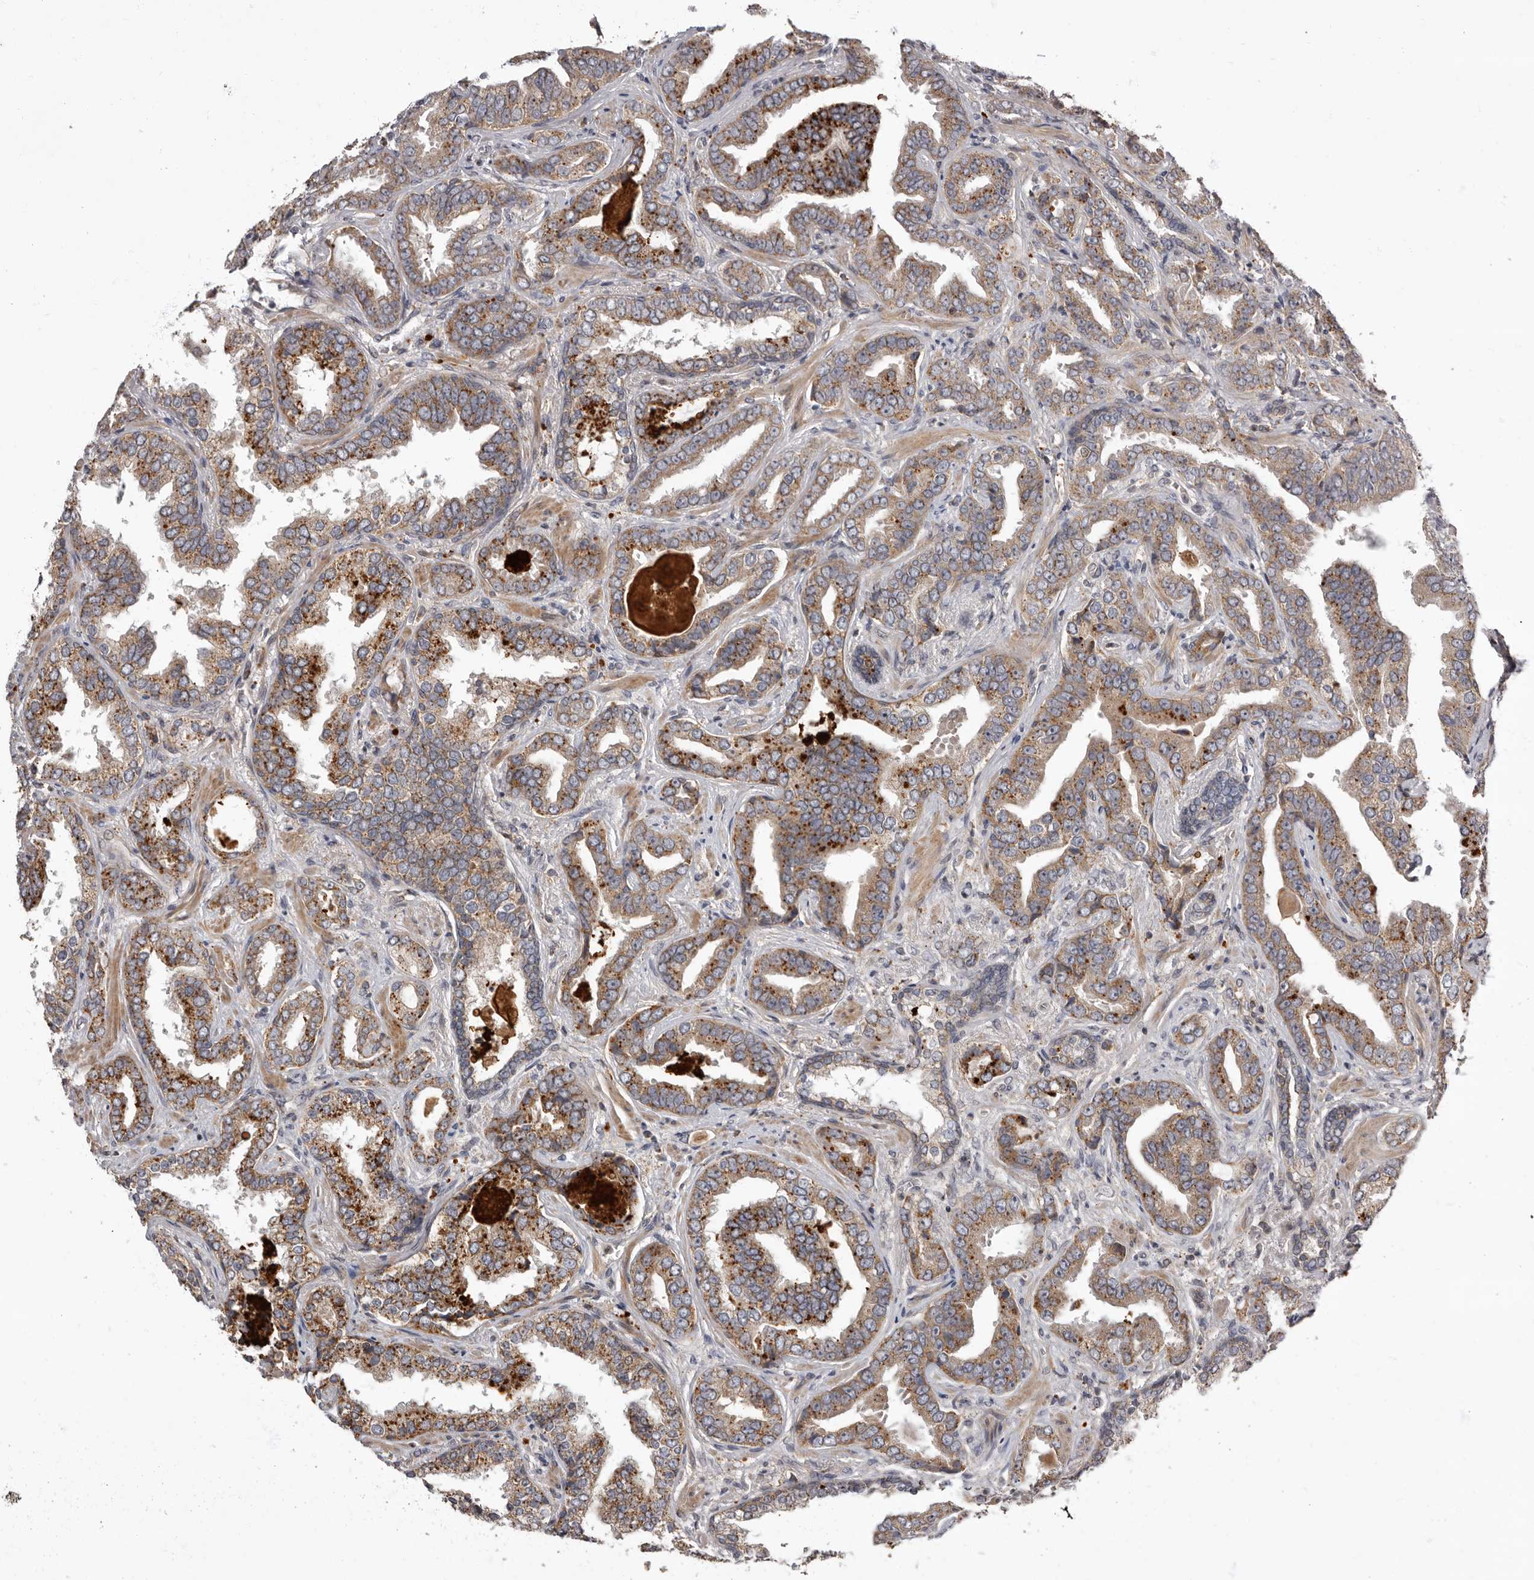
{"staining": {"intensity": "moderate", "quantity": ">75%", "location": "cytoplasmic/membranous"}, "tissue": "prostate cancer", "cell_type": "Tumor cells", "image_type": "cancer", "snomed": [{"axis": "morphology", "description": "Adenocarcinoma, Low grade"}, {"axis": "topography", "description": "Prostate"}], "caption": "Protein staining of adenocarcinoma (low-grade) (prostate) tissue shows moderate cytoplasmic/membranous expression in about >75% of tumor cells.", "gene": "ADCY2", "patient": {"sex": "male", "age": 60}}